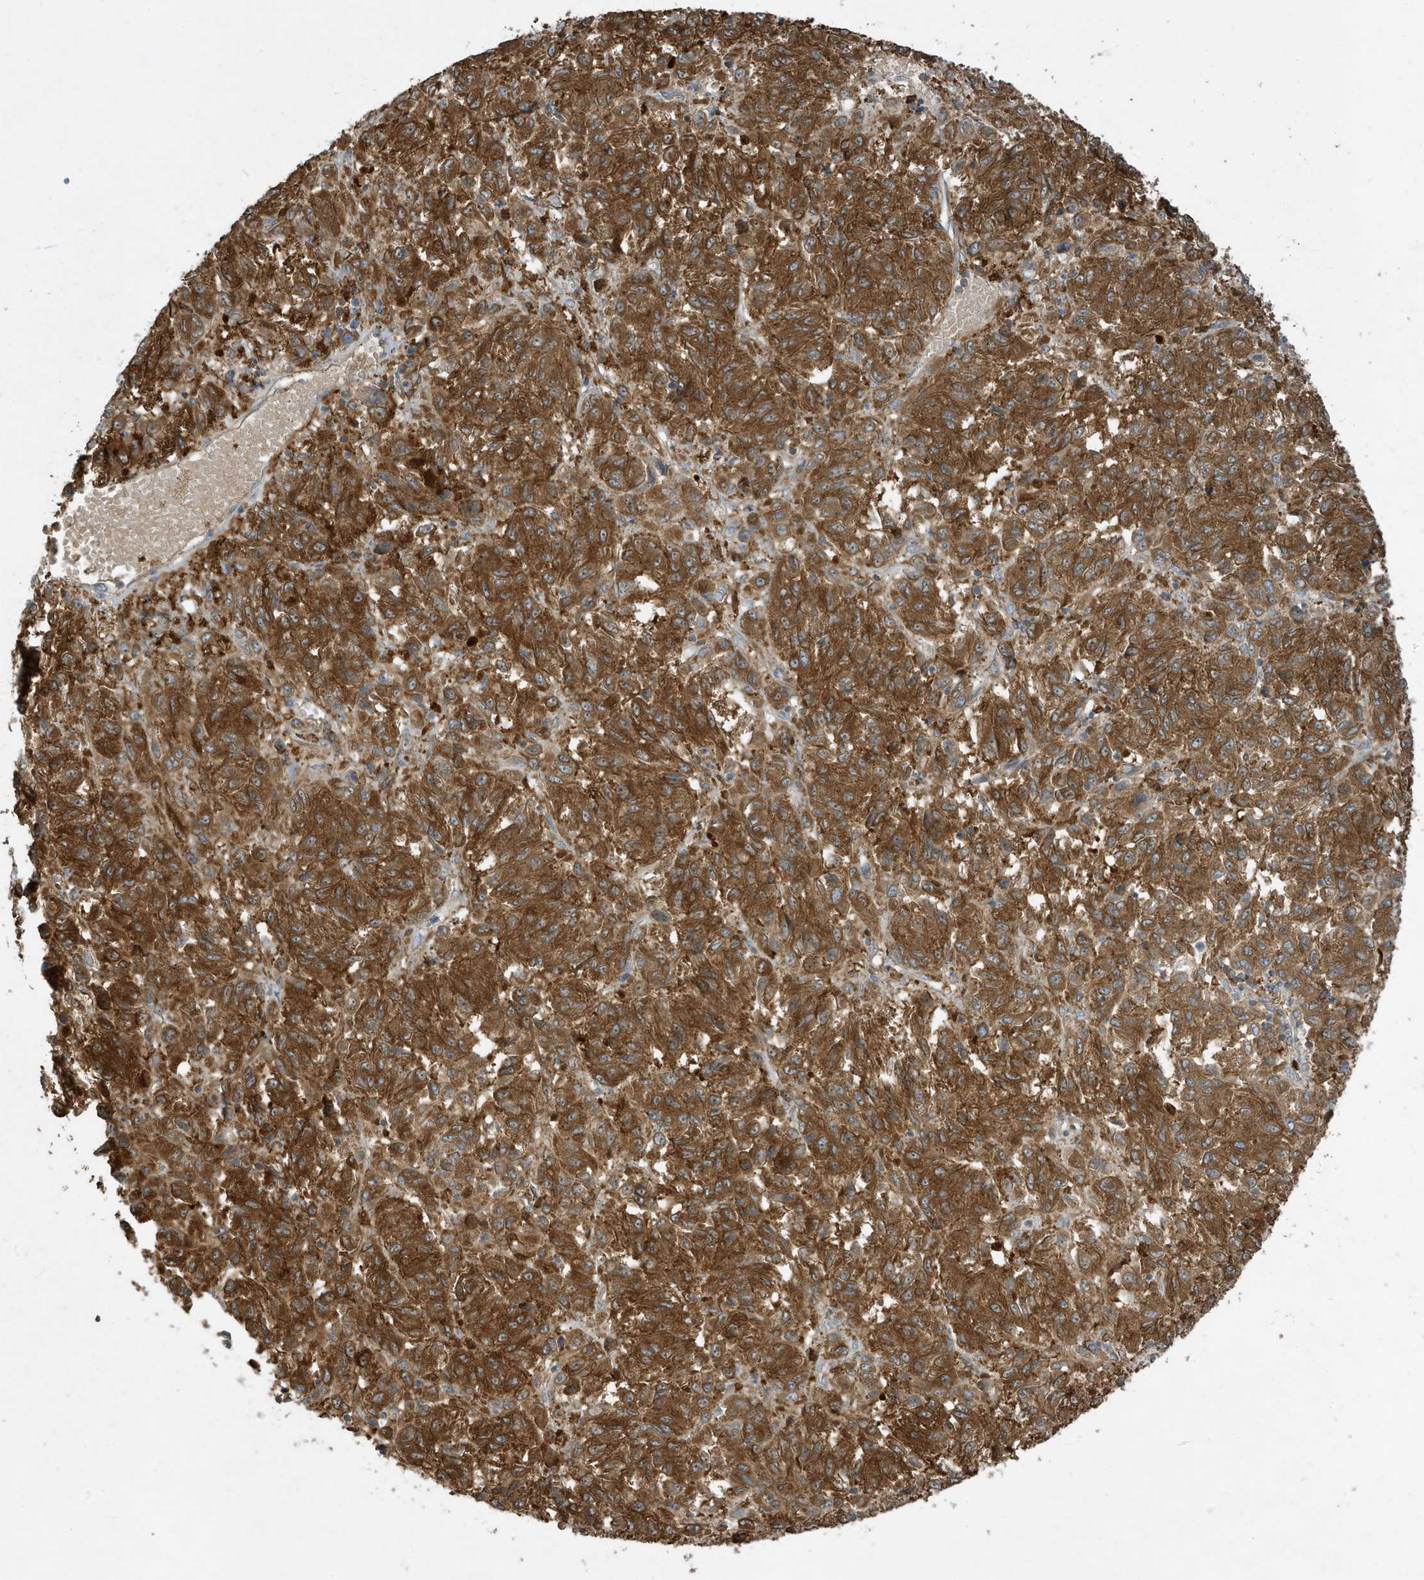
{"staining": {"intensity": "moderate", "quantity": ">75%", "location": "cytoplasmic/membranous"}, "tissue": "melanoma", "cell_type": "Tumor cells", "image_type": "cancer", "snomed": [{"axis": "morphology", "description": "Malignant melanoma, Metastatic site"}, {"axis": "topography", "description": "Lung"}], "caption": "A brown stain labels moderate cytoplasmic/membranous expression of a protein in human malignant melanoma (metastatic site) tumor cells.", "gene": "ABTB1", "patient": {"sex": "male", "age": 64}}